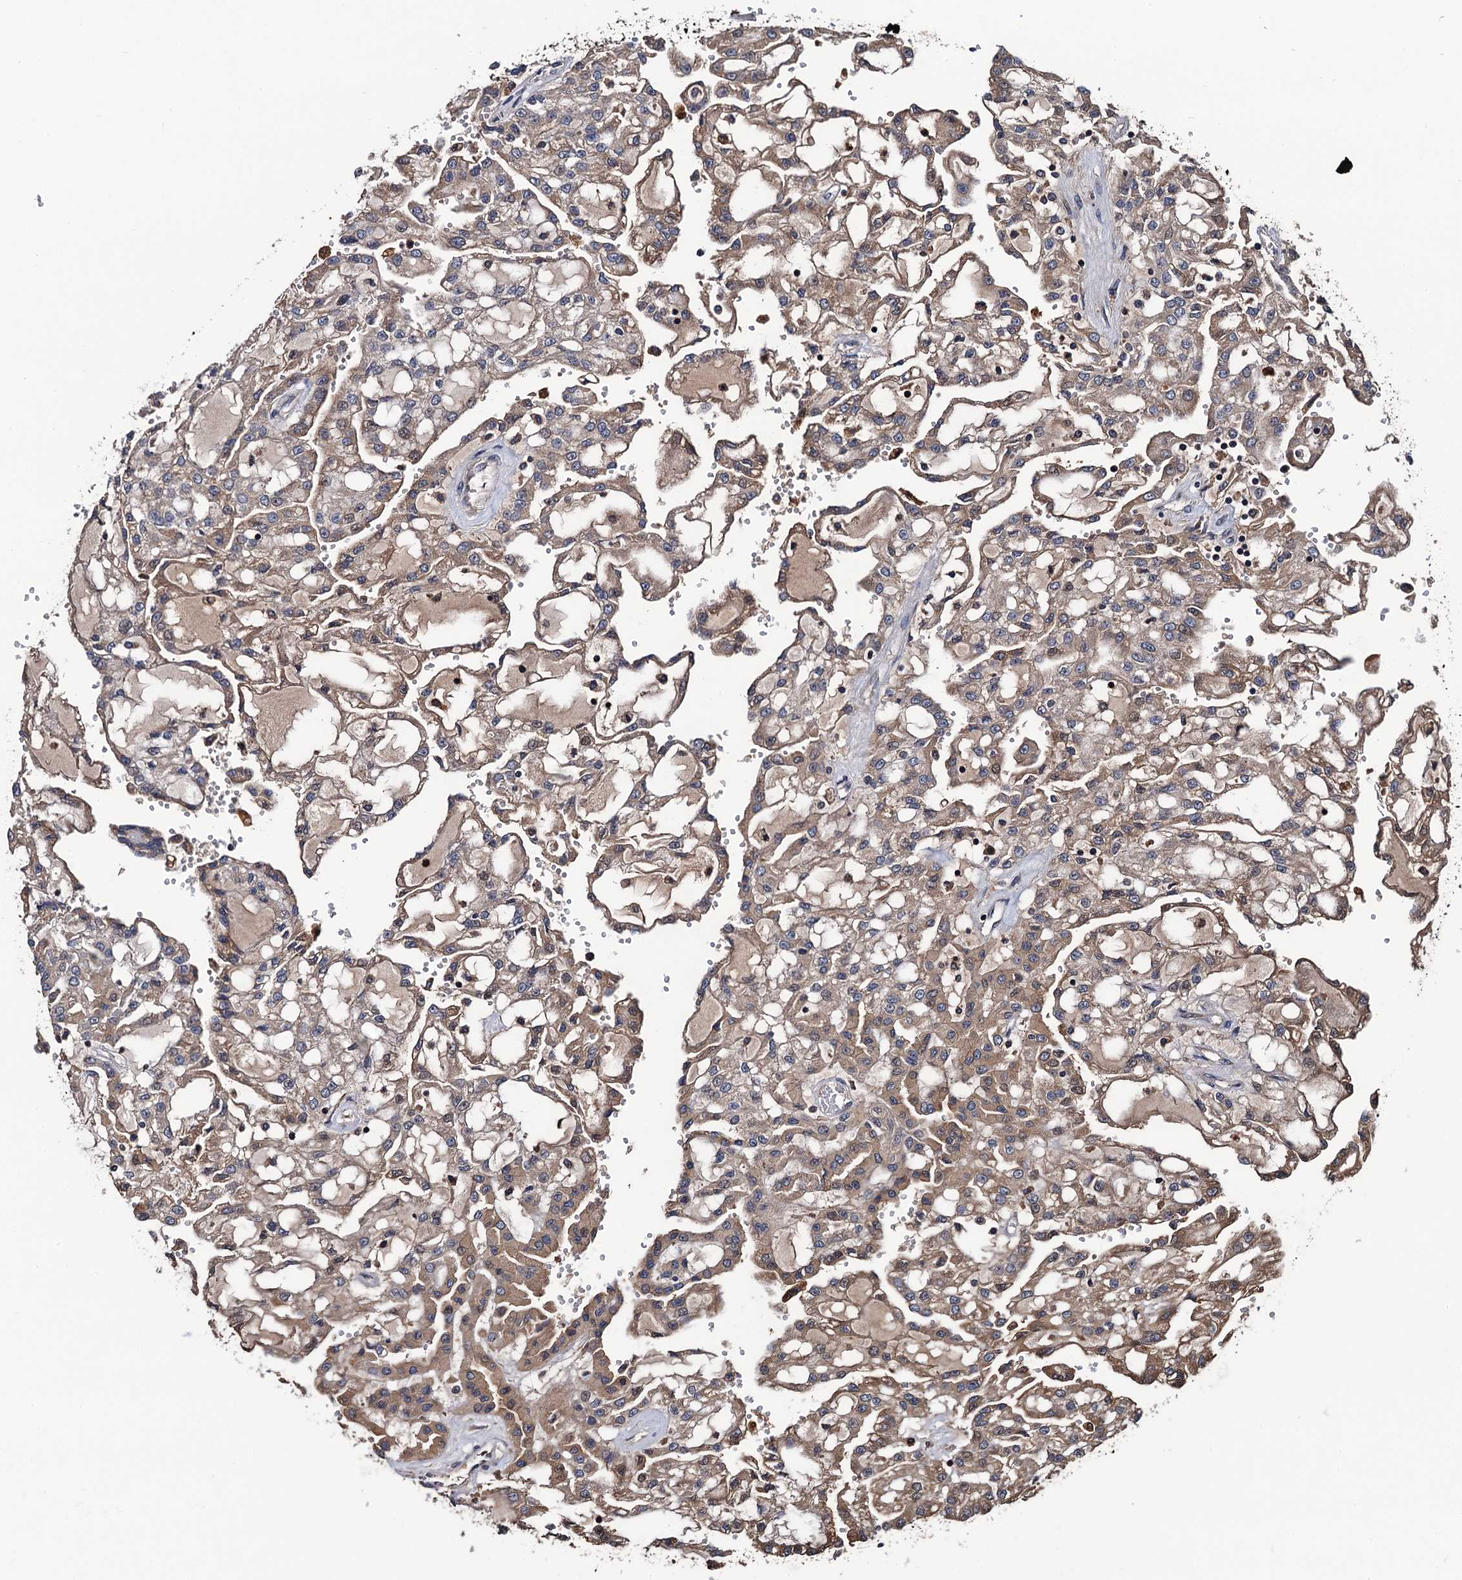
{"staining": {"intensity": "moderate", "quantity": ">75%", "location": "cytoplasmic/membranous"}, "tissue": "renal cancer", "cell_type": "Tumor cells", "image_type": "cancer", "snomed": [{"axis": "morphology", "description": "Adenocarcinoma, NOS"}, {"axis": "topography", "description": "Kidney"}], "caption": "Renal adenocarcinoma stained with DAB IHC shows medium levels of moderate cytoplasmic/membranous positivity in approximately >75% of tumor cells.", "gene": "RGS11", "patient": {"sex": "male", "age": 63}}